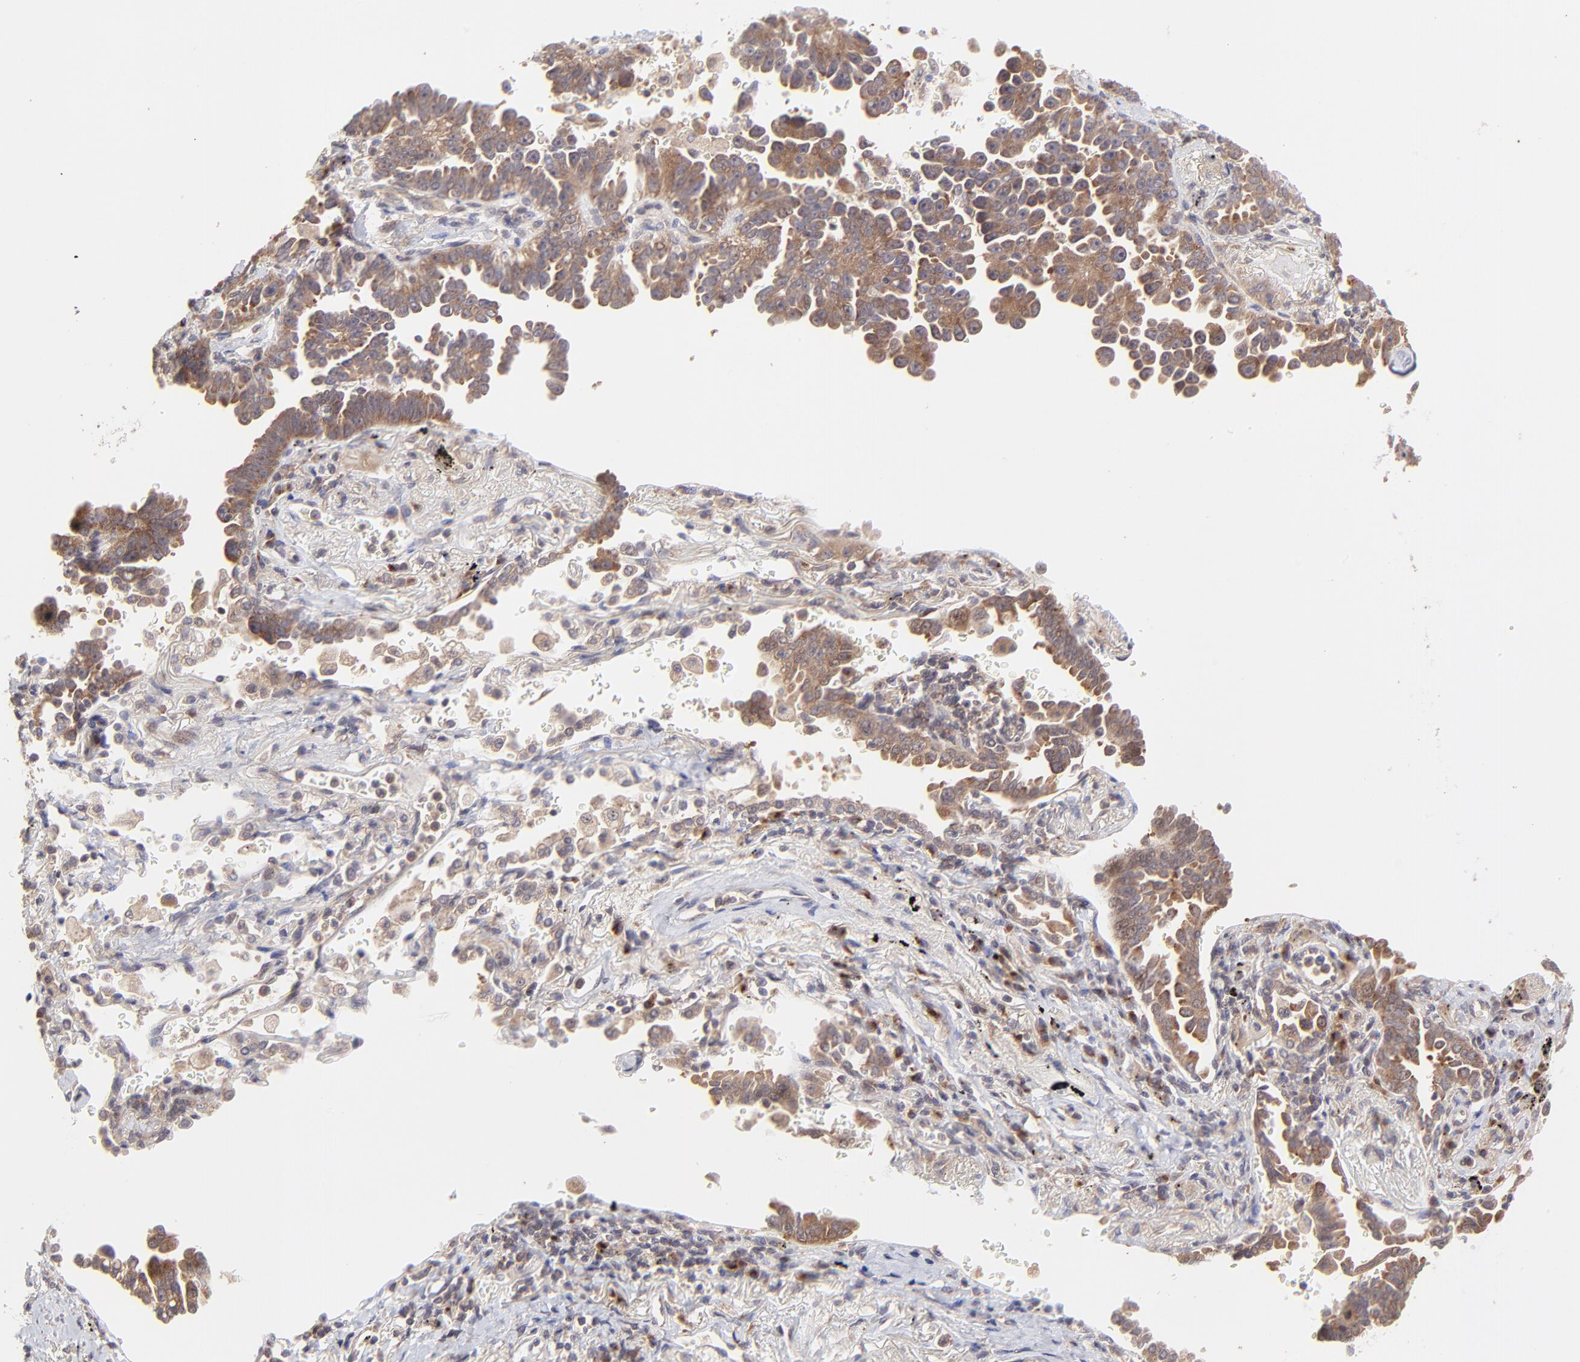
{"staining": {"intensity": "moderate", "quantity": ">75%", "location": "cytoplasmic/membranous"}, "tissue": "lung cancer", "cell_type": "Tumor cells", "image_type": "cancer", "snomed": [{"axis": "morphology", "description": "Adenocarcinoma, NOS"}, {"axis": "topography", "description": "Lung"}], "caption": "A medium amount of moderate cytoplasmic/membranous expression is seen in about >75% of tumor cells in lung adenocarcinoma tissue.", "gene": "TNRC6B", "patient": {"sex": "female", "age": 64}}